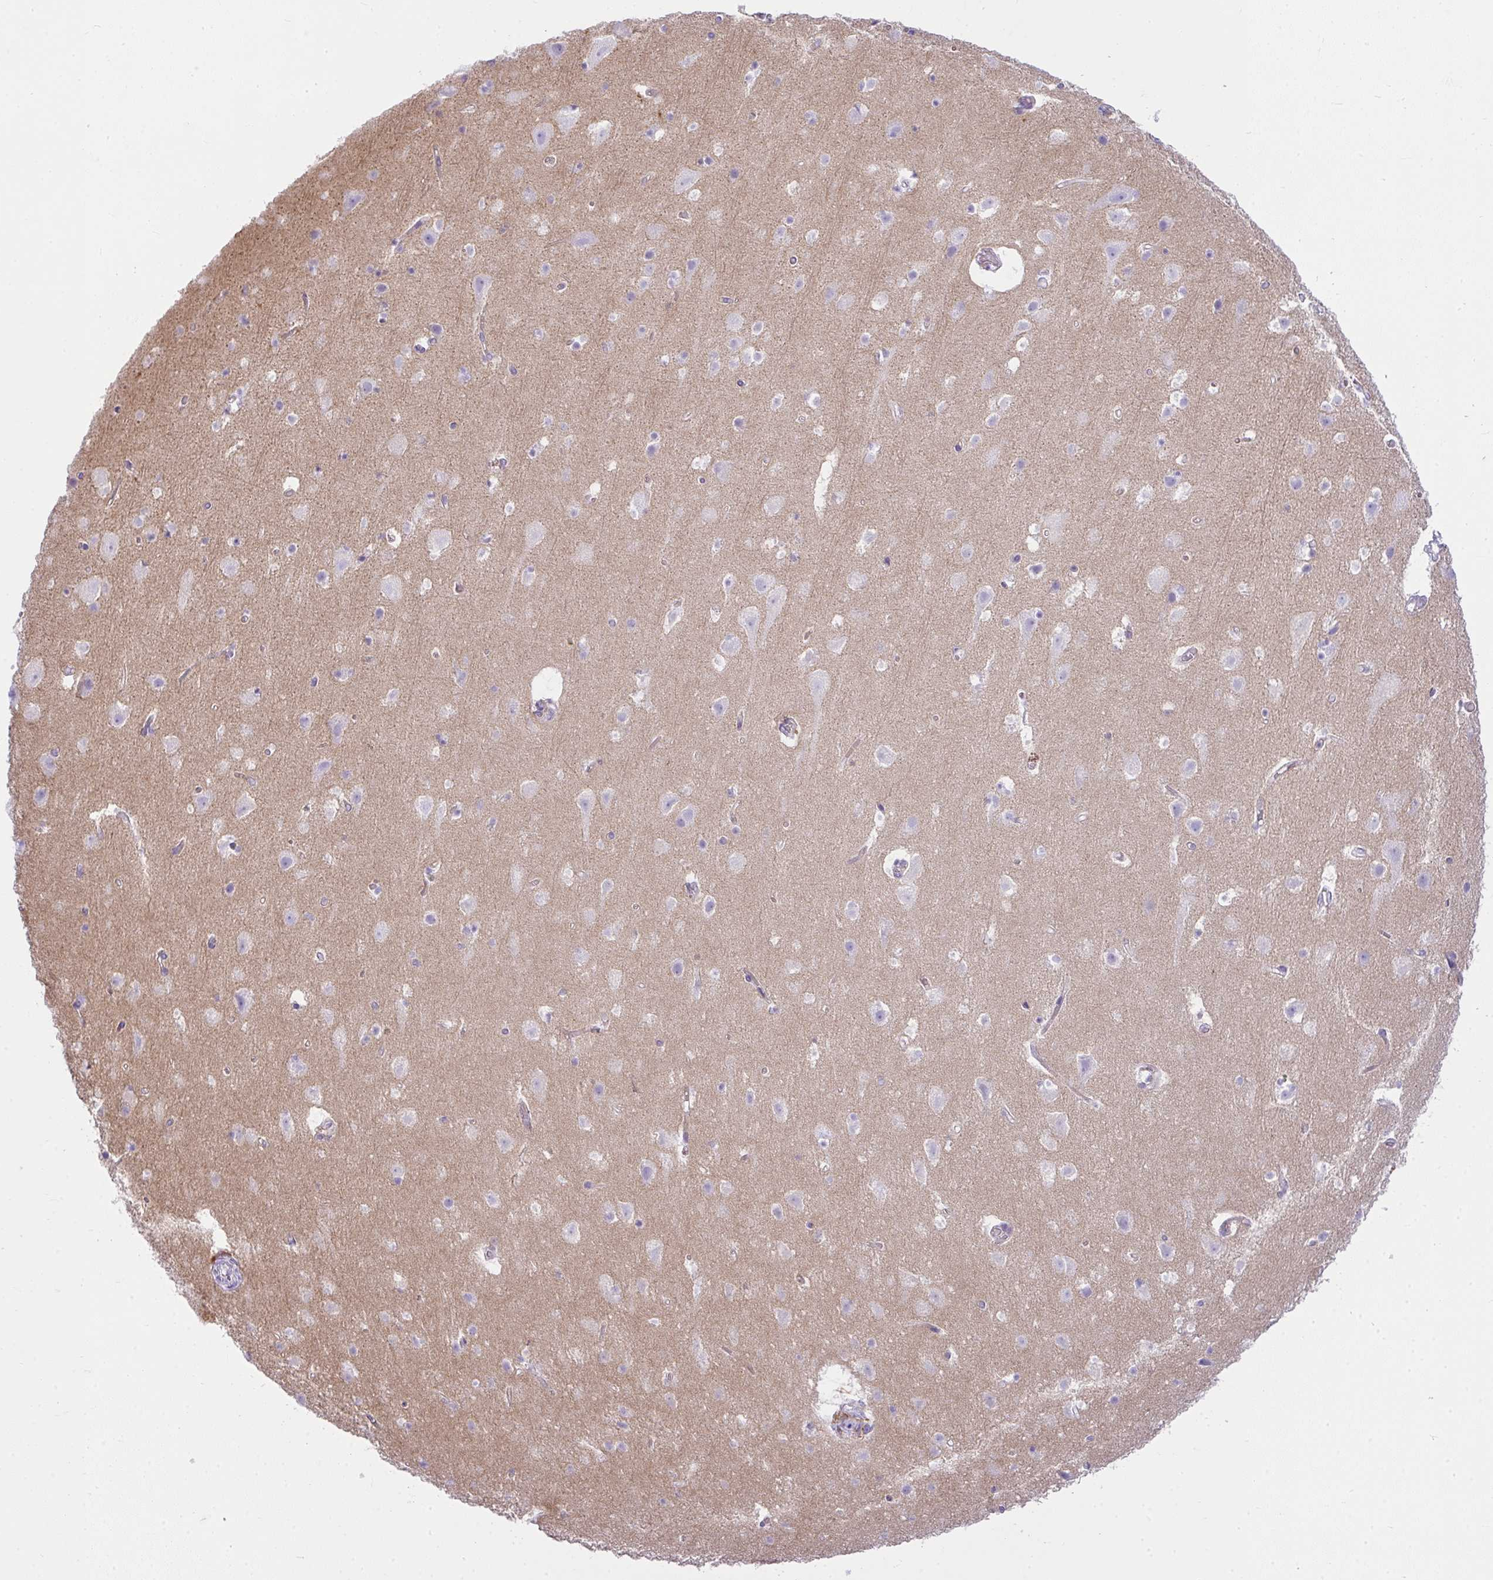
{"staining": {"intensity": "weak", "quantity": "25%-75%", "location": "cytoplasmic/membranous"}, "tissue": "cerebral cortex", "cell_type": "Endothelial cells", "image_type": "normal", "snomed": [{"axis": "morphology", "description": "Normal tissue, NOS"}, {"axis": "topography", "description": "Cerebral cortex"}], "caption": "A micrograph showing weak cytoplasmic/membranous positivity in about 25%-75% of endothelial cells in benign cerebral cortex, as visualized by brown immunohistochemical staining.", "gene": "RASL10A", "patient": {"sex": "female", "age": 42}}